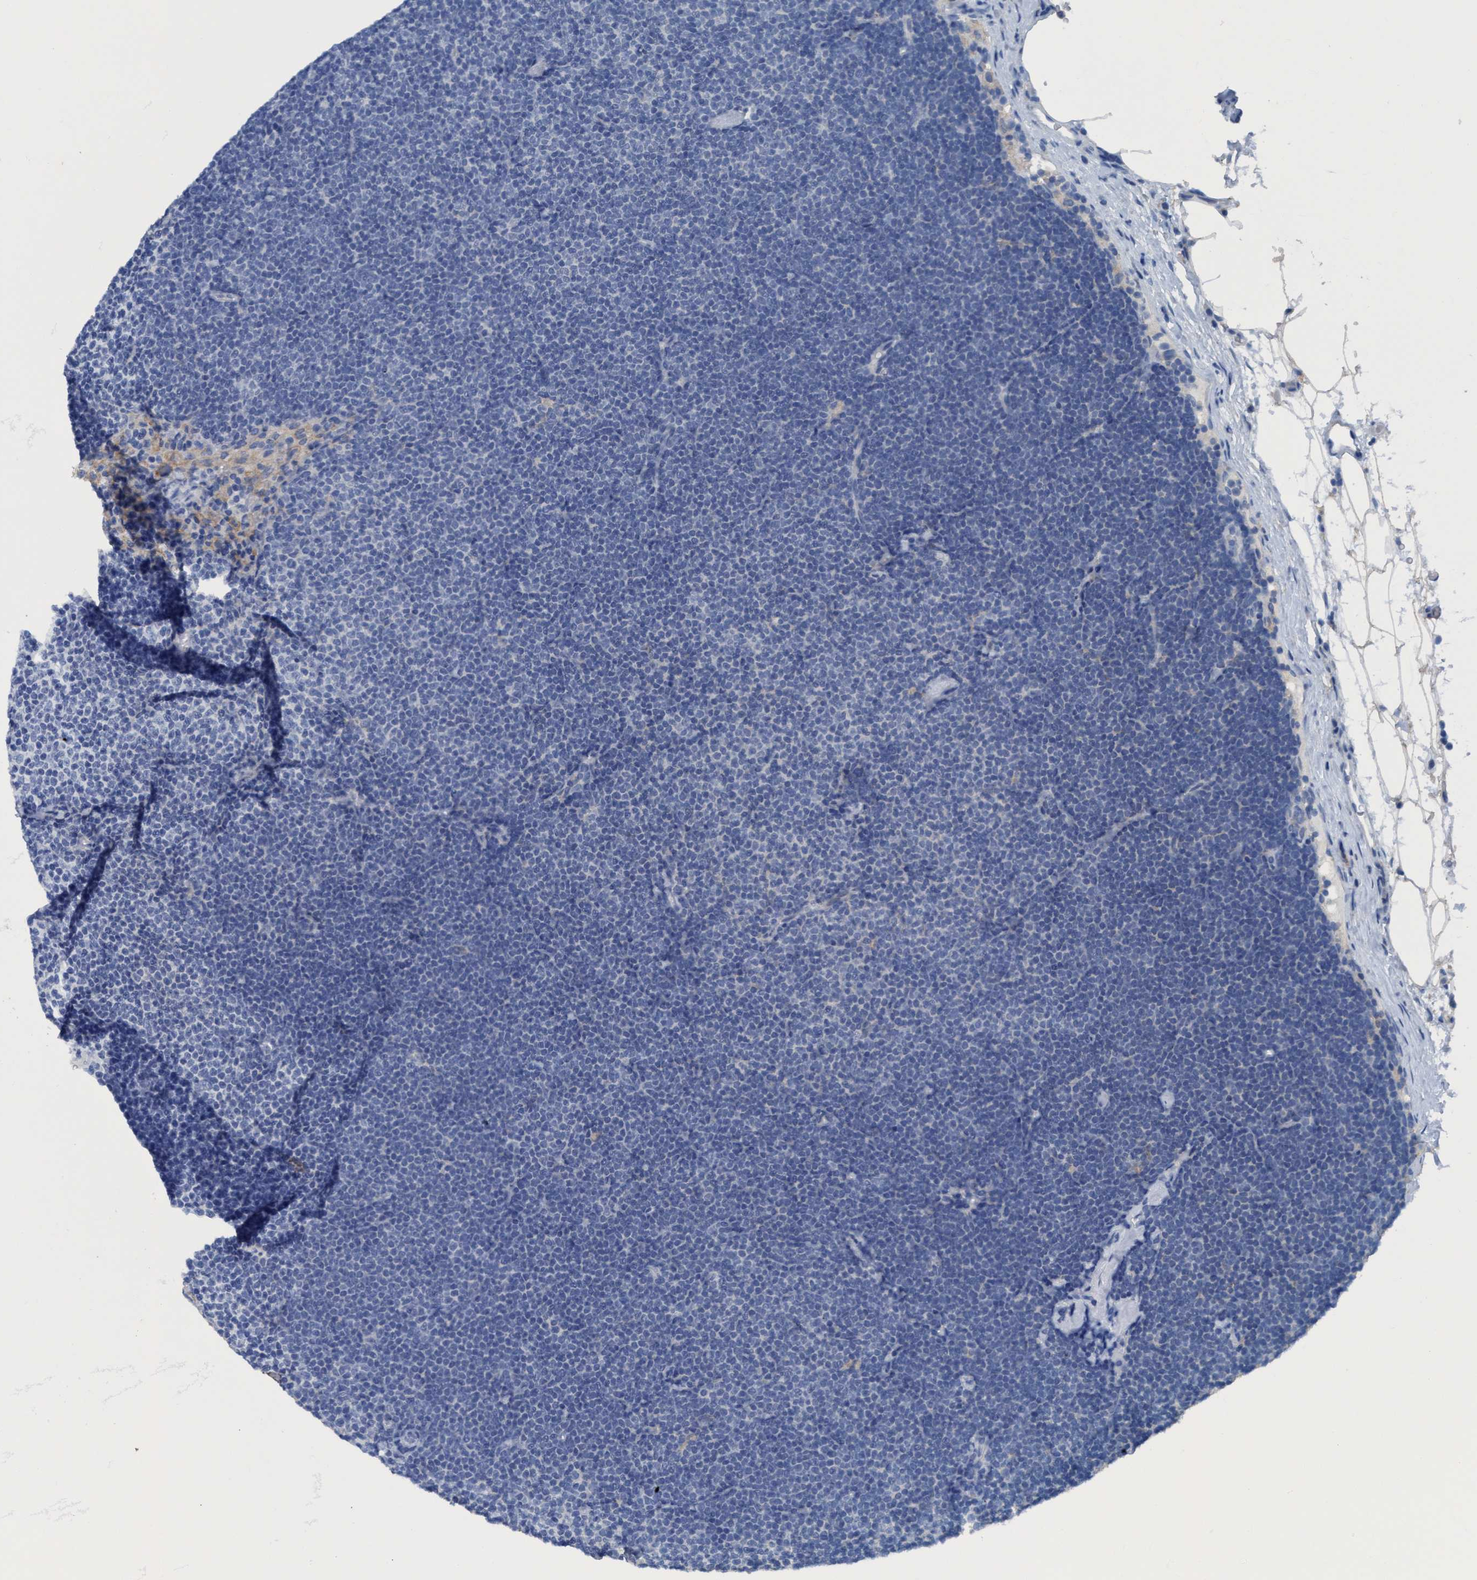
{"staining": {"intensity": "negative", "quantity": "none", "location": "none"}, "tissue": "lymphoma", "cell_type": "Tumor cells", "image_type": "cancer", "snomed": [{"axis": "morphology", "description": "Malignant lymphoma, non-Hodgkin's type, Low grade"}, {"axis": "topography", "description": "Lymph node"}], "caption": "This is a image of immunohistochemistry staining of malignant lymphoma, non-Hodgkin's type (low-grade), which shows no expression in tumor cells.", "gene": "DNAI1", "patient": {"sex": "female", "age": 53}}